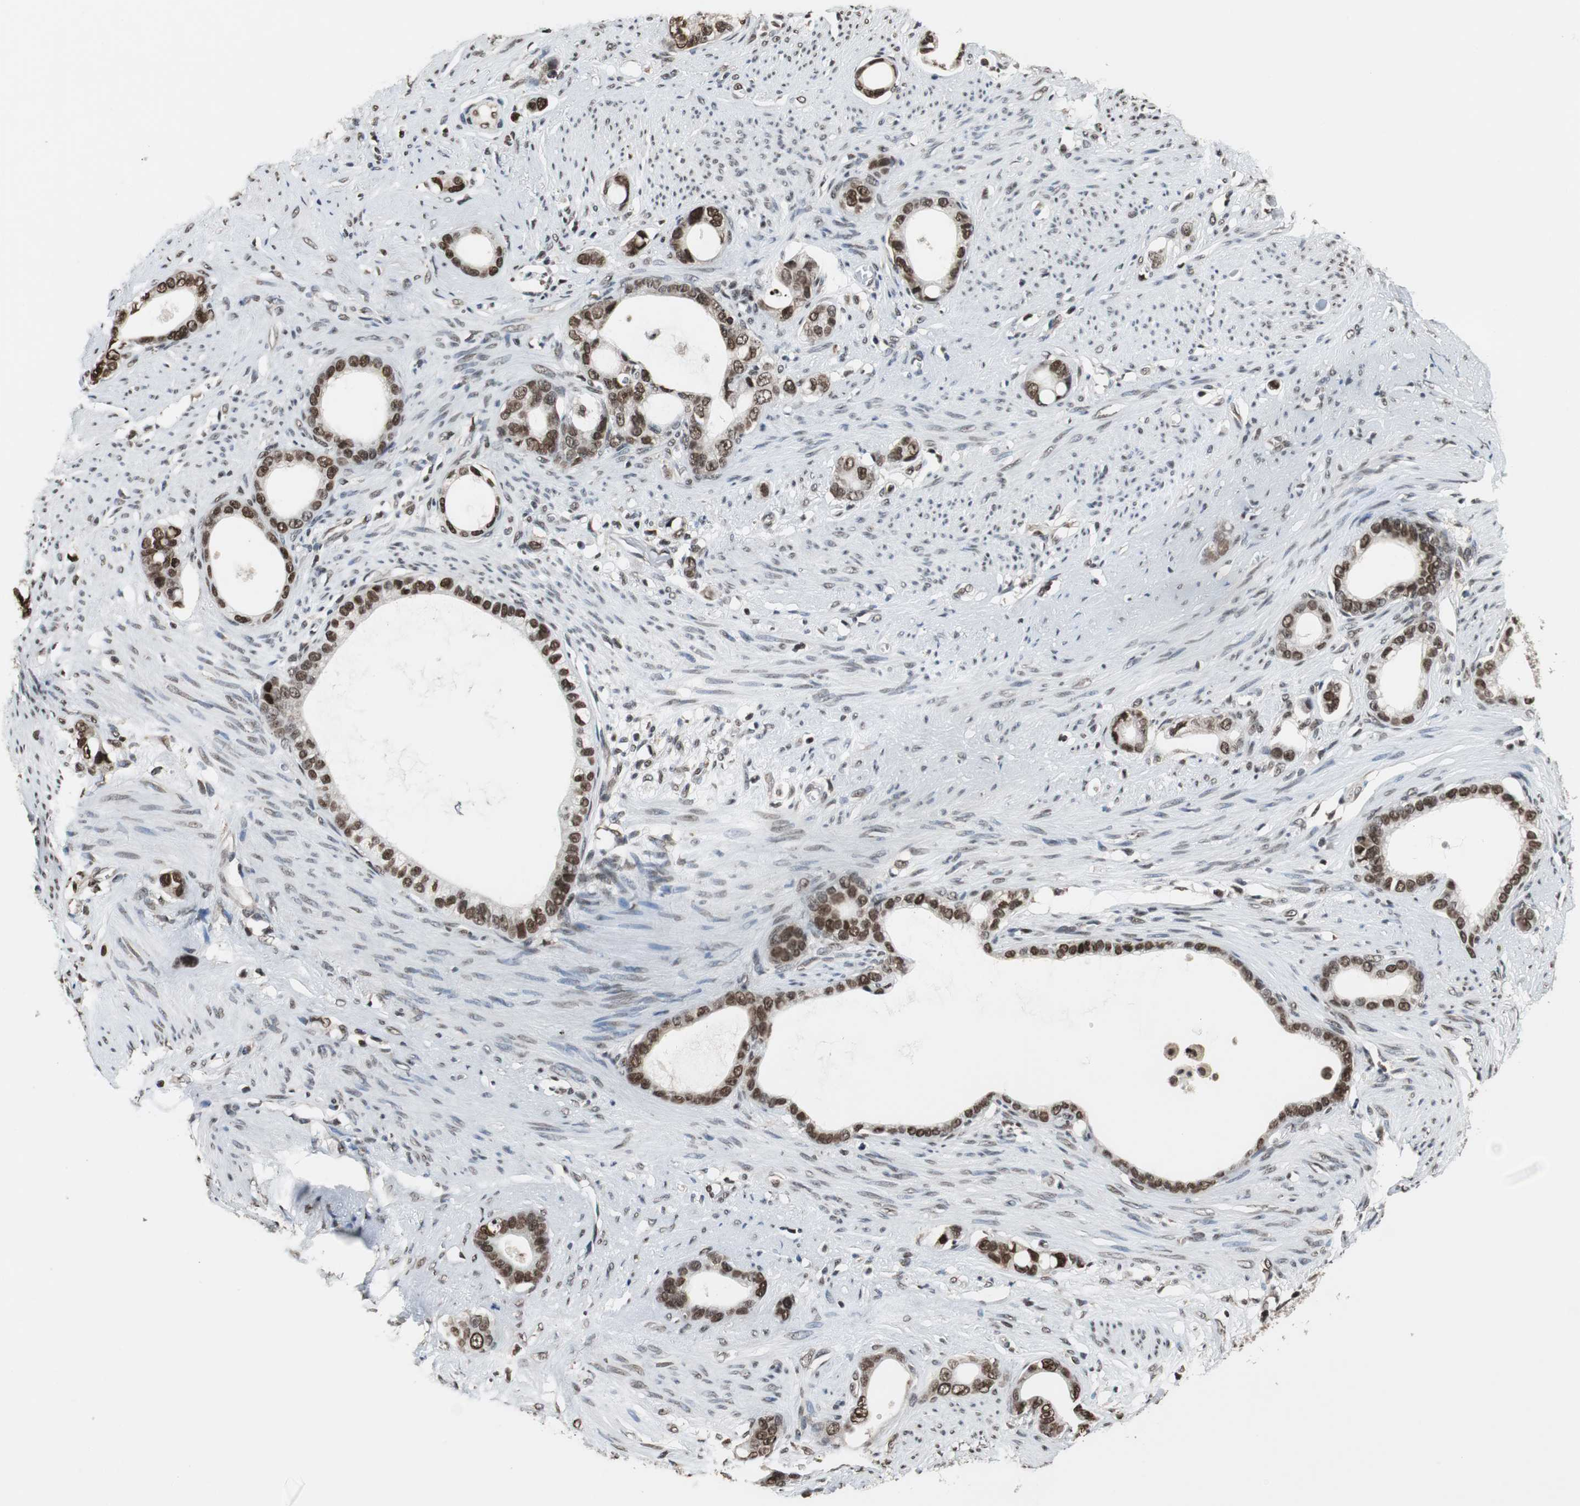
{"staining": {"intensity": "strong", "quantity": ">75%", "location": "nuclear"}, "tissue": "stomach cancer", "cell_type": "Tumor cells", "image_type": "cancer", "snomed": [{"axis": "morphology", "description": "Adenocarcinoma, NOS"}, {"axis": "topography", "description": "Stomach"}], "caption": "Immunohistochemistry (IHC) image of stomach cancer (adenocarcinoma) stained for a protein (brown), which shows high levels of strong nuclear expression in approximately >75% of tumor cells.", "gene": "REST", "patient": {"sex": "female", "age": 75}}